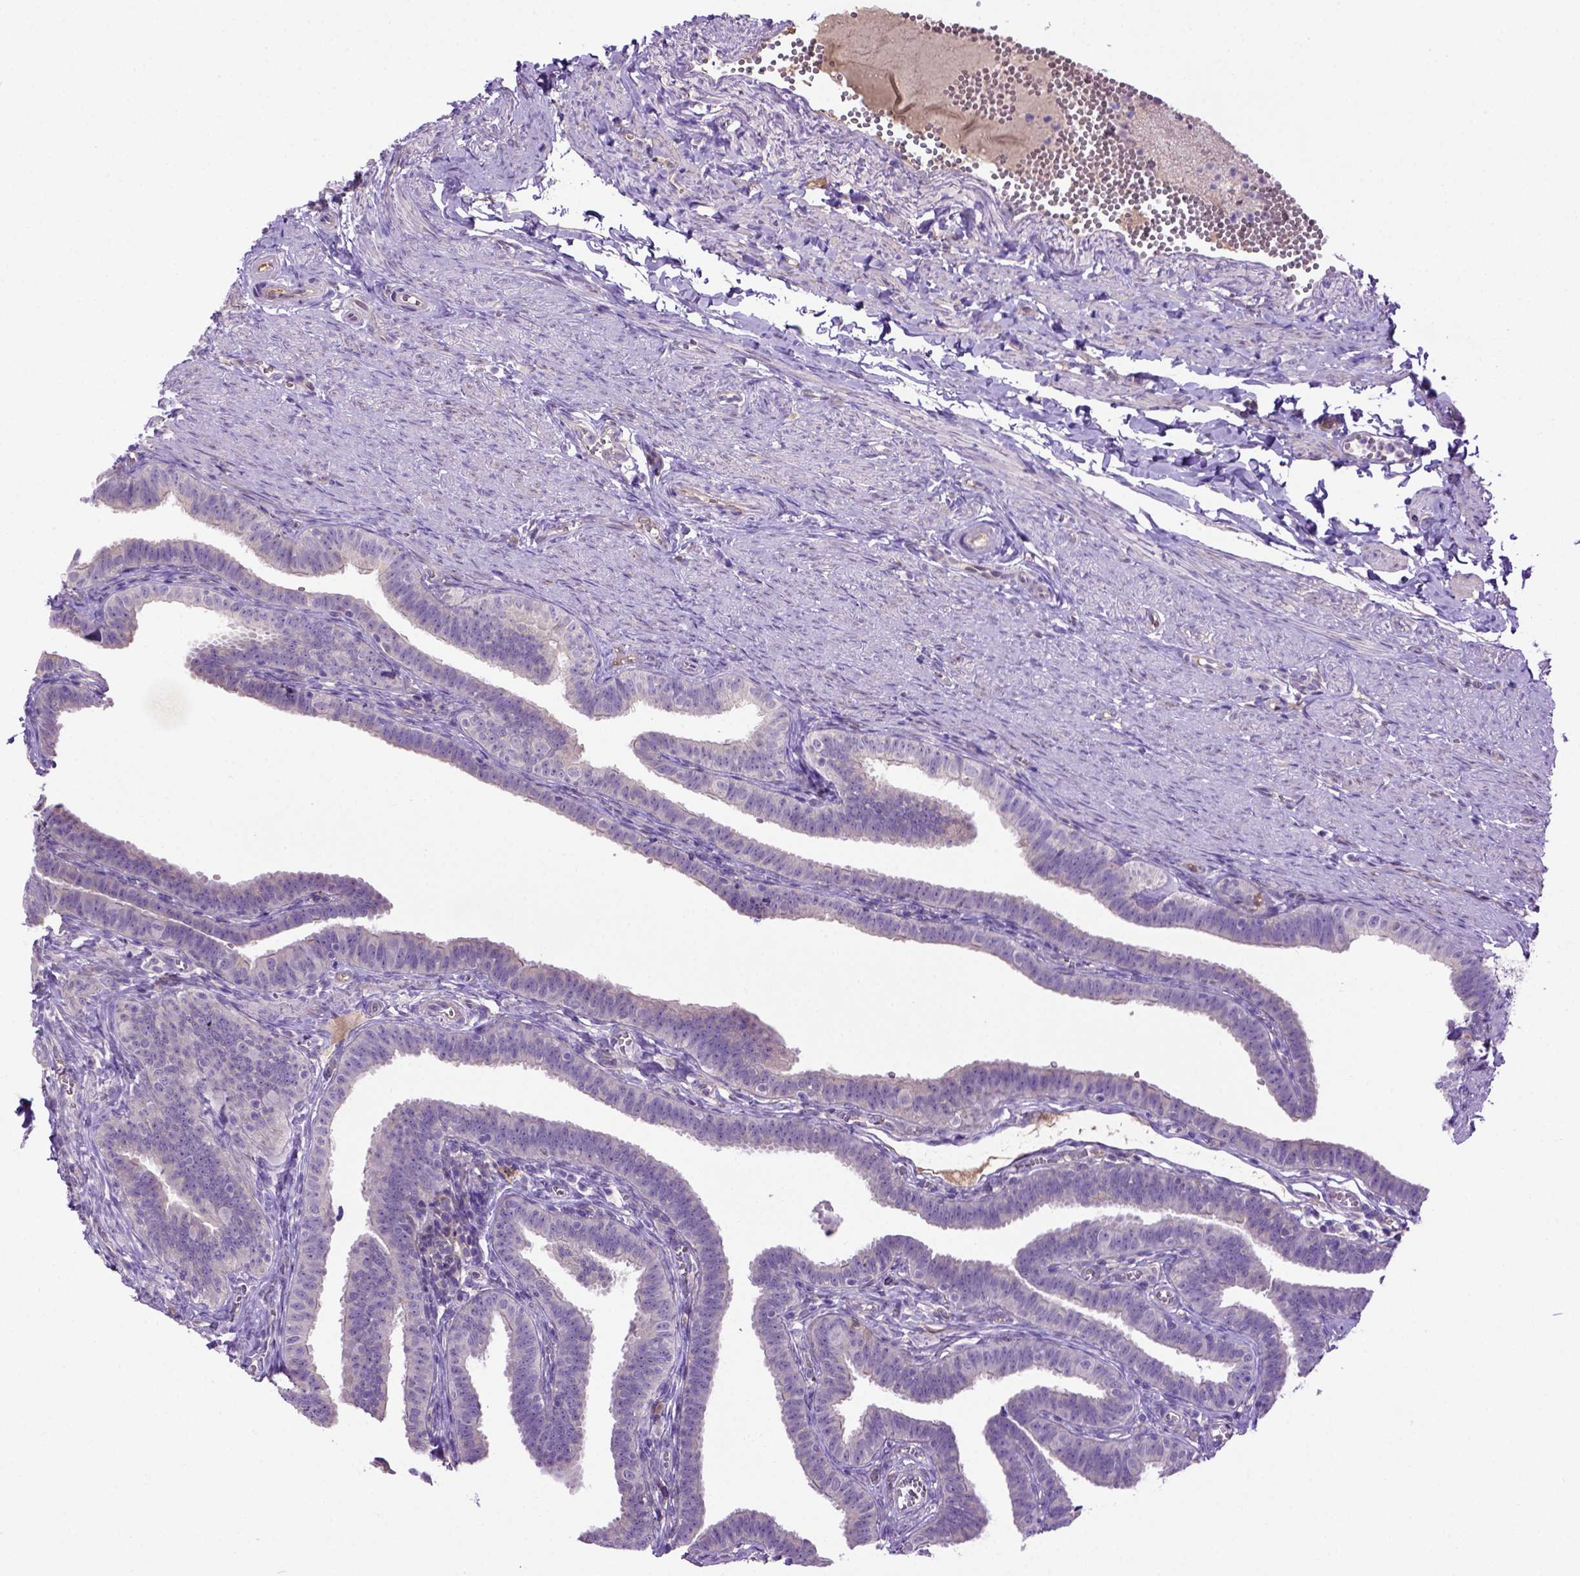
{"staining": {"intensity": "weak", "quantity": "25%-75%", "location": "cytoplasmic/membranous"}, "tissue": "fallopian tube", "cell_type": "Glandular cells", "image_type": "normal", "snomed": [{"axis": "morphology", "description": "Normal tissue, NOS"}, {"axis": "topography", "description": "Fallopian tube"}], "caption": "This photomicrograph displays immunohistochemistry staining of unremarkable fallopian tube, with low weak cytoplasmic/membranous staining in about 25%-75% of glandular cells.", "gene": "DEPDC1B", "patient": {"sex": "female", "age": 25}}